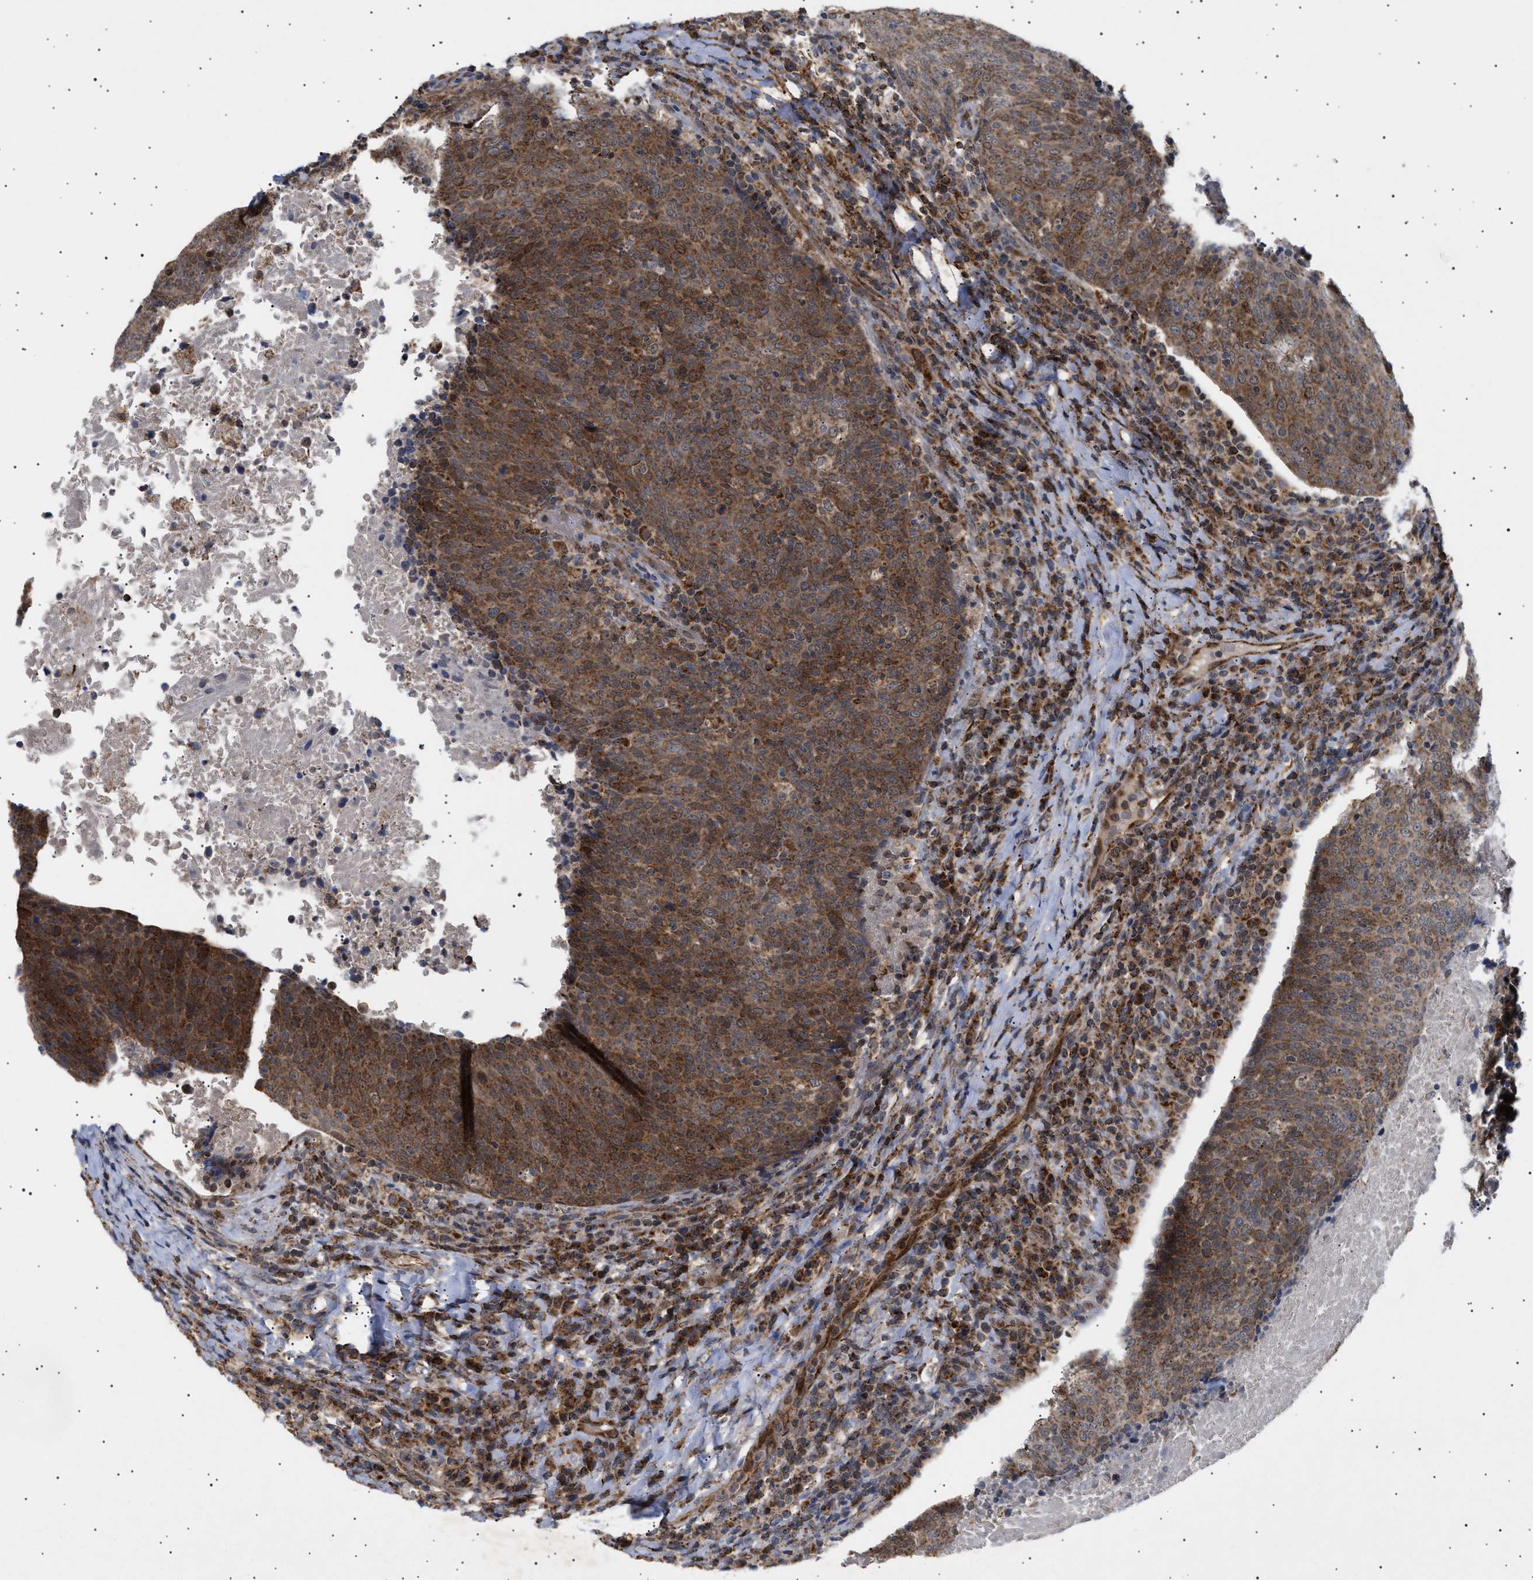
{"staining": {"intensity": "moderate", "quantity": ">75%", "location": "cytoplasmic/membranous"}, "tissue": "head and neck cancer", "cell_type": "Tumor cells", "image_type": "cancer", "snomed": [{"axis": "morphology", "description": "Squamous cell carcinoma, NOS"}, {"axis": "morphology", "description": "Squamous cell carcinoma, metastatic, NOS"}, {"axis": "topography", "description": "Lymph node"}, {"axis": "topography", "description": "Head-Neck"}], "caption": "This is an image of IHC staining of head and neck cancer, which shows moderate positivity in the cytoplasmic/membranous of tumor cells.", "gene": "SIRT5", "patient": {"sex": "male", "age": 62}}